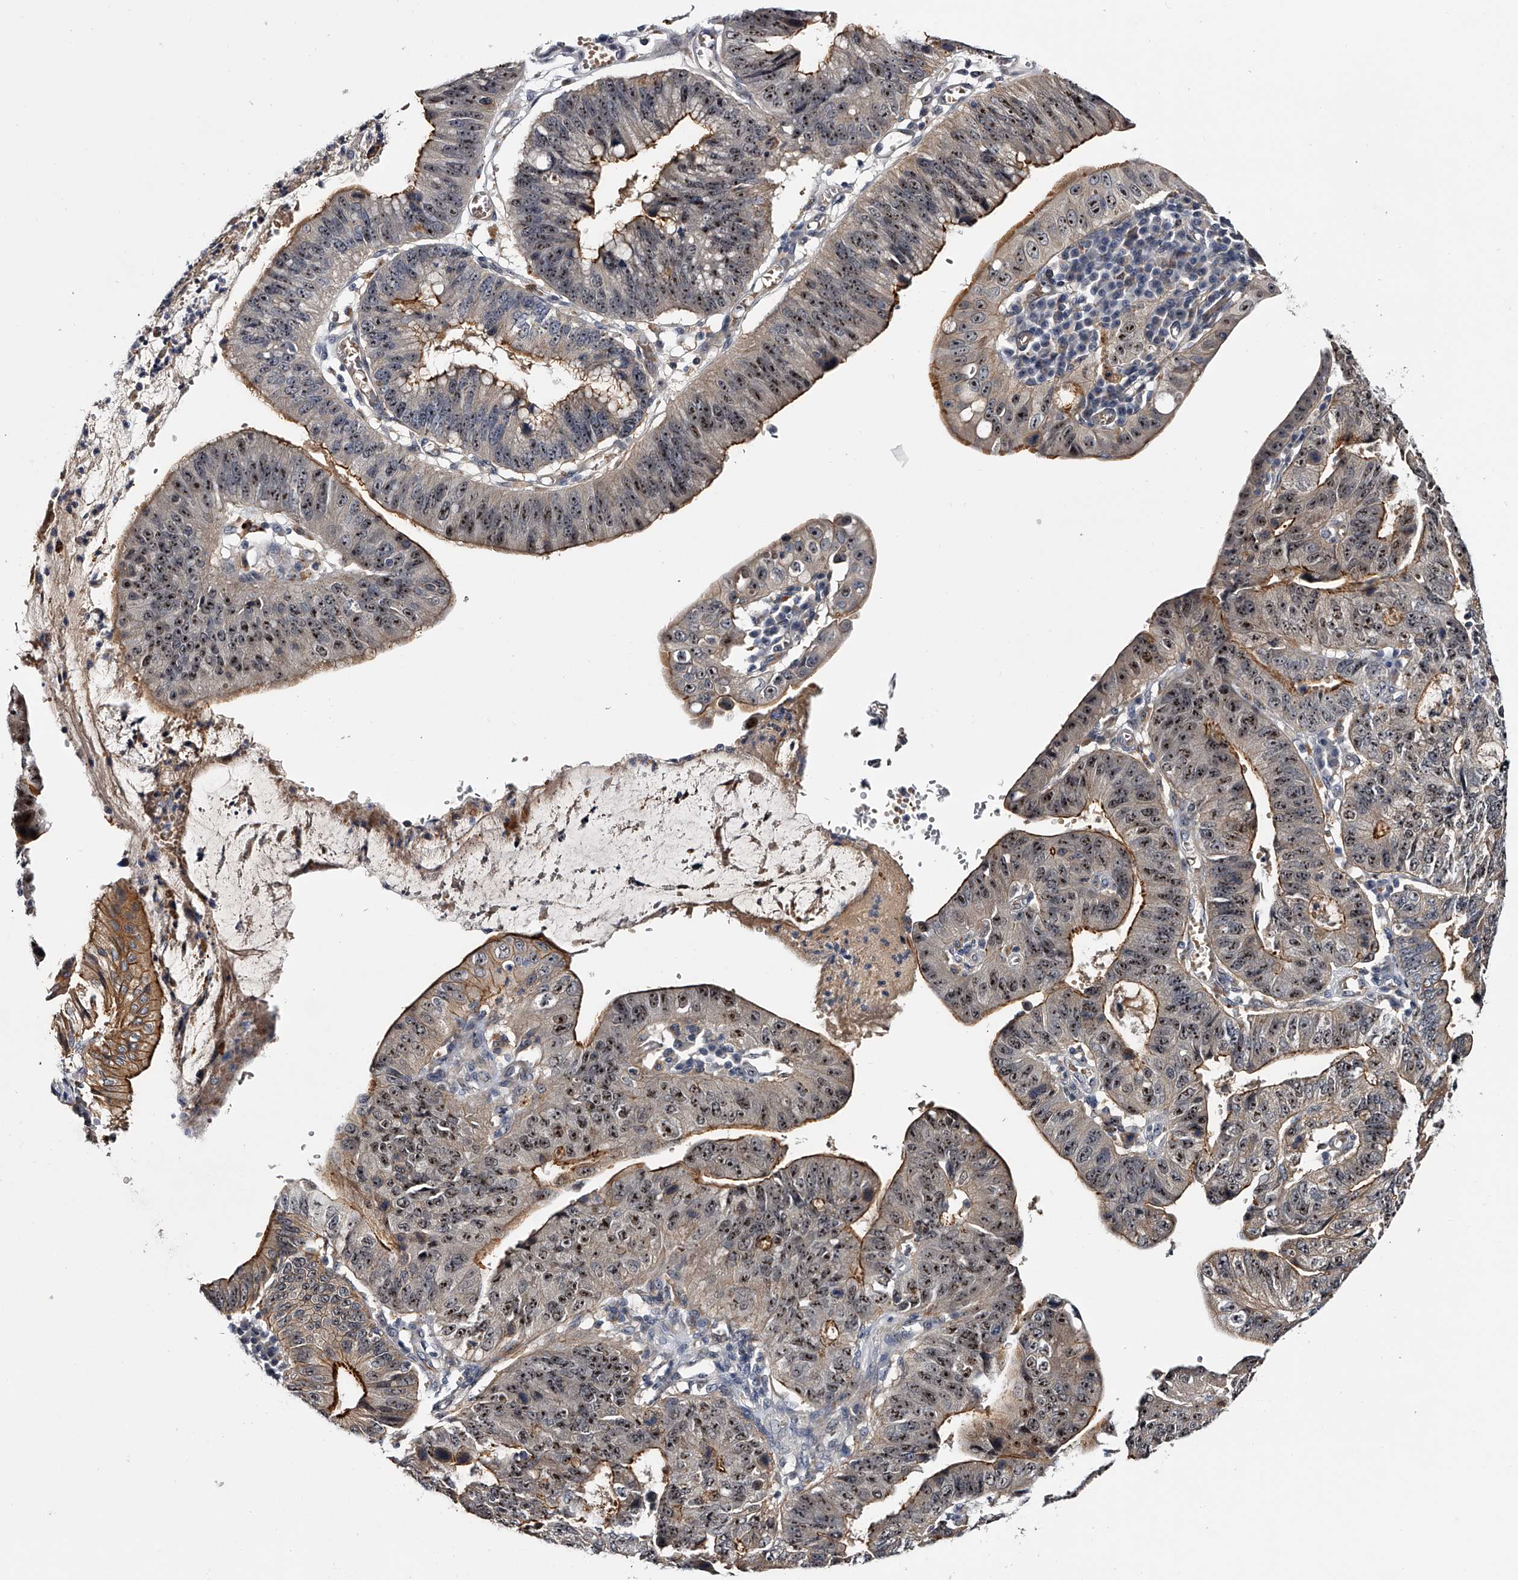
{"staining": {"intensity": "moderate", "quantity": ">75%", "location": "cytoplasmic/membranous,nuclear"}, "tissue": "stomach cancer", "cell_type": "Tumor cells", "image_type": "cancer", "snomed": [{"axis": "morphology", "description": "Adenocarcinoma, NOS"}, {"axis": "topography", "description": "Stomach"}], "caption": "An image of human stomach cancer stained for a protein exhibits moderate cytoplasmic/membranous and nuclear brown staining in tumor cells. Nuclei are stained in blue.", "gene": "MDN1", "patient": {"sex": "male", "age": 59}}